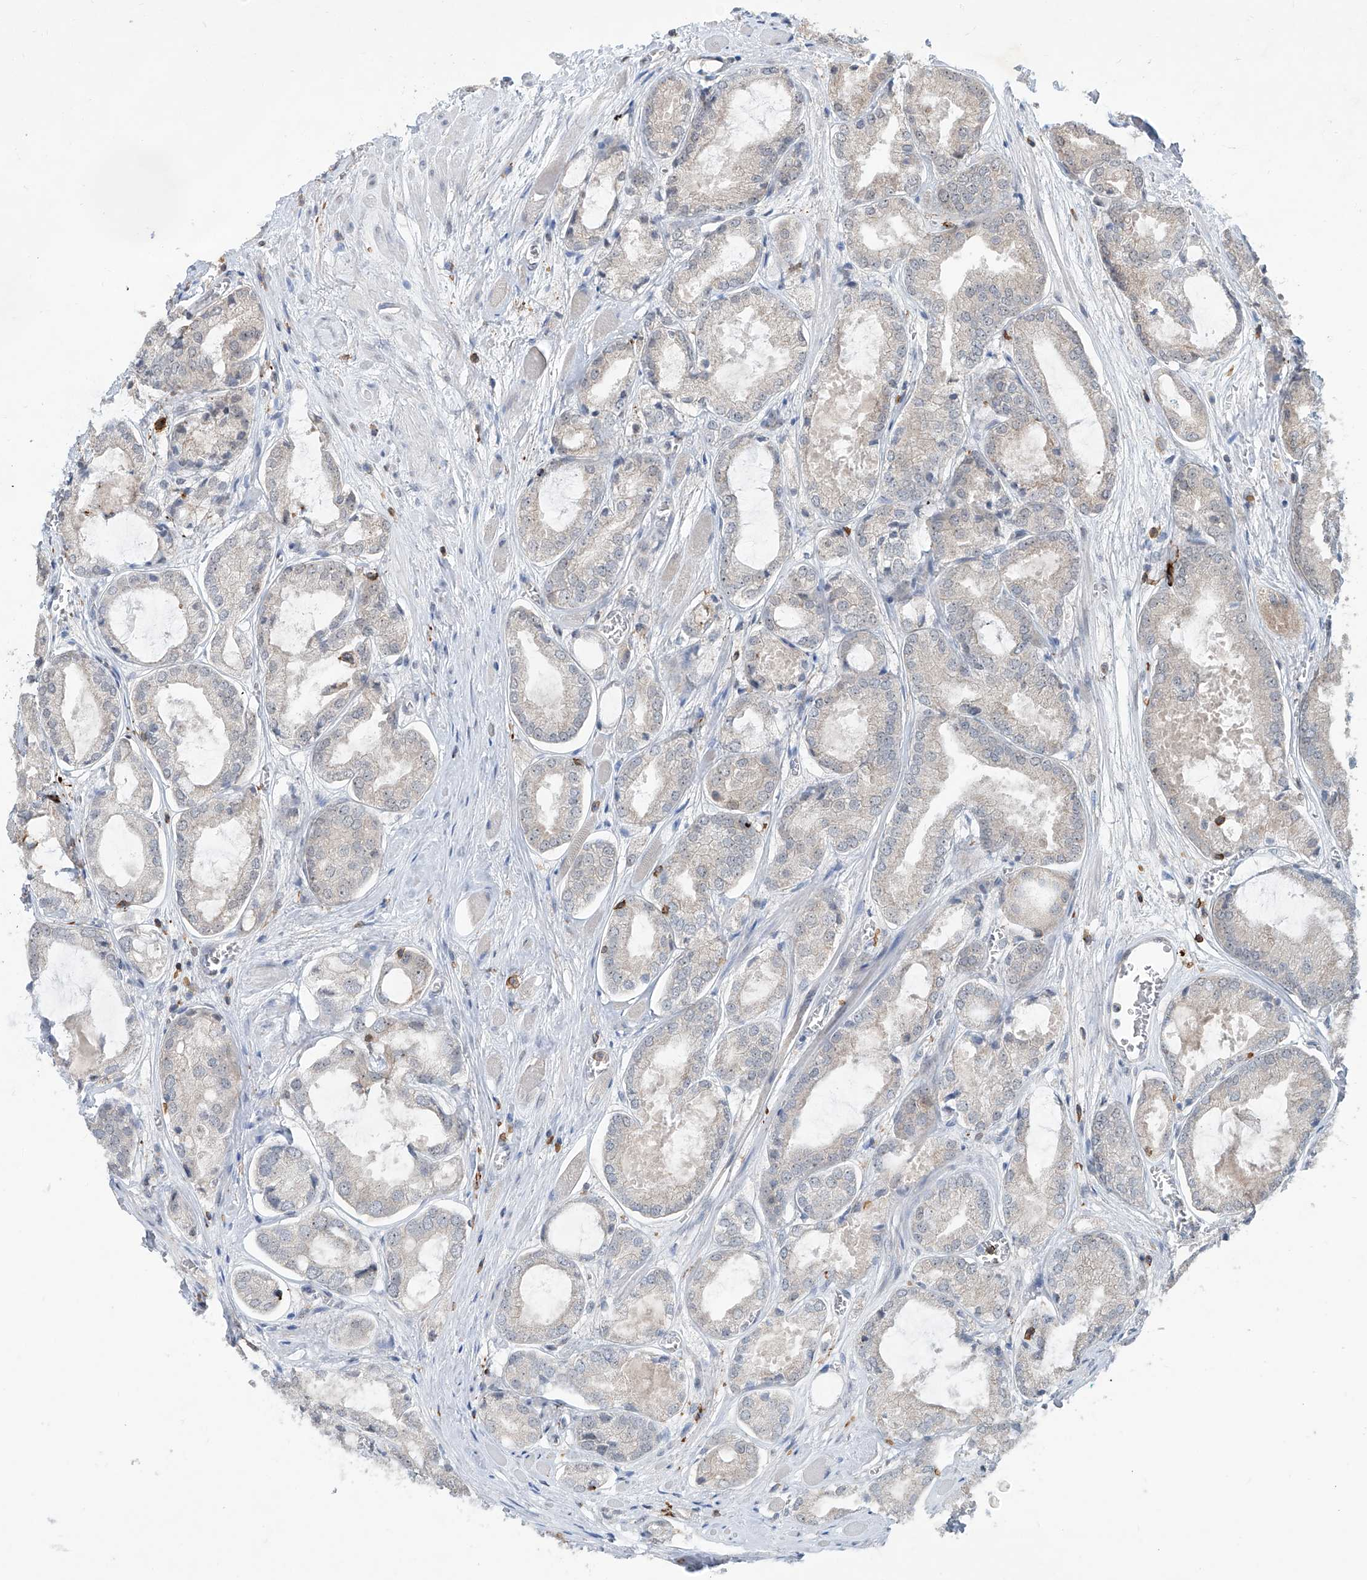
{"staining": {"intensity": "negative", "quantity": "none", "location": "none"}, "tissue": "prostate cancer", "cell_type": "Tumor cells", "image_type": "cancer", "snomed": [{"axis": "morphology", "description": "Adenocarcinoma, Low grade"}, {"axis": "topography", "description": "Prostate"}], "caption": "High magnification brightfield microscopy of adenocarcinoma (low-grade) (prostate) stained with DAB (brown) and counterstained with hematoxylin (blue): tumor cells show no significant positivity.", "gene": "ZBTB48", "patient": {"sex": "male", "age": 67}}